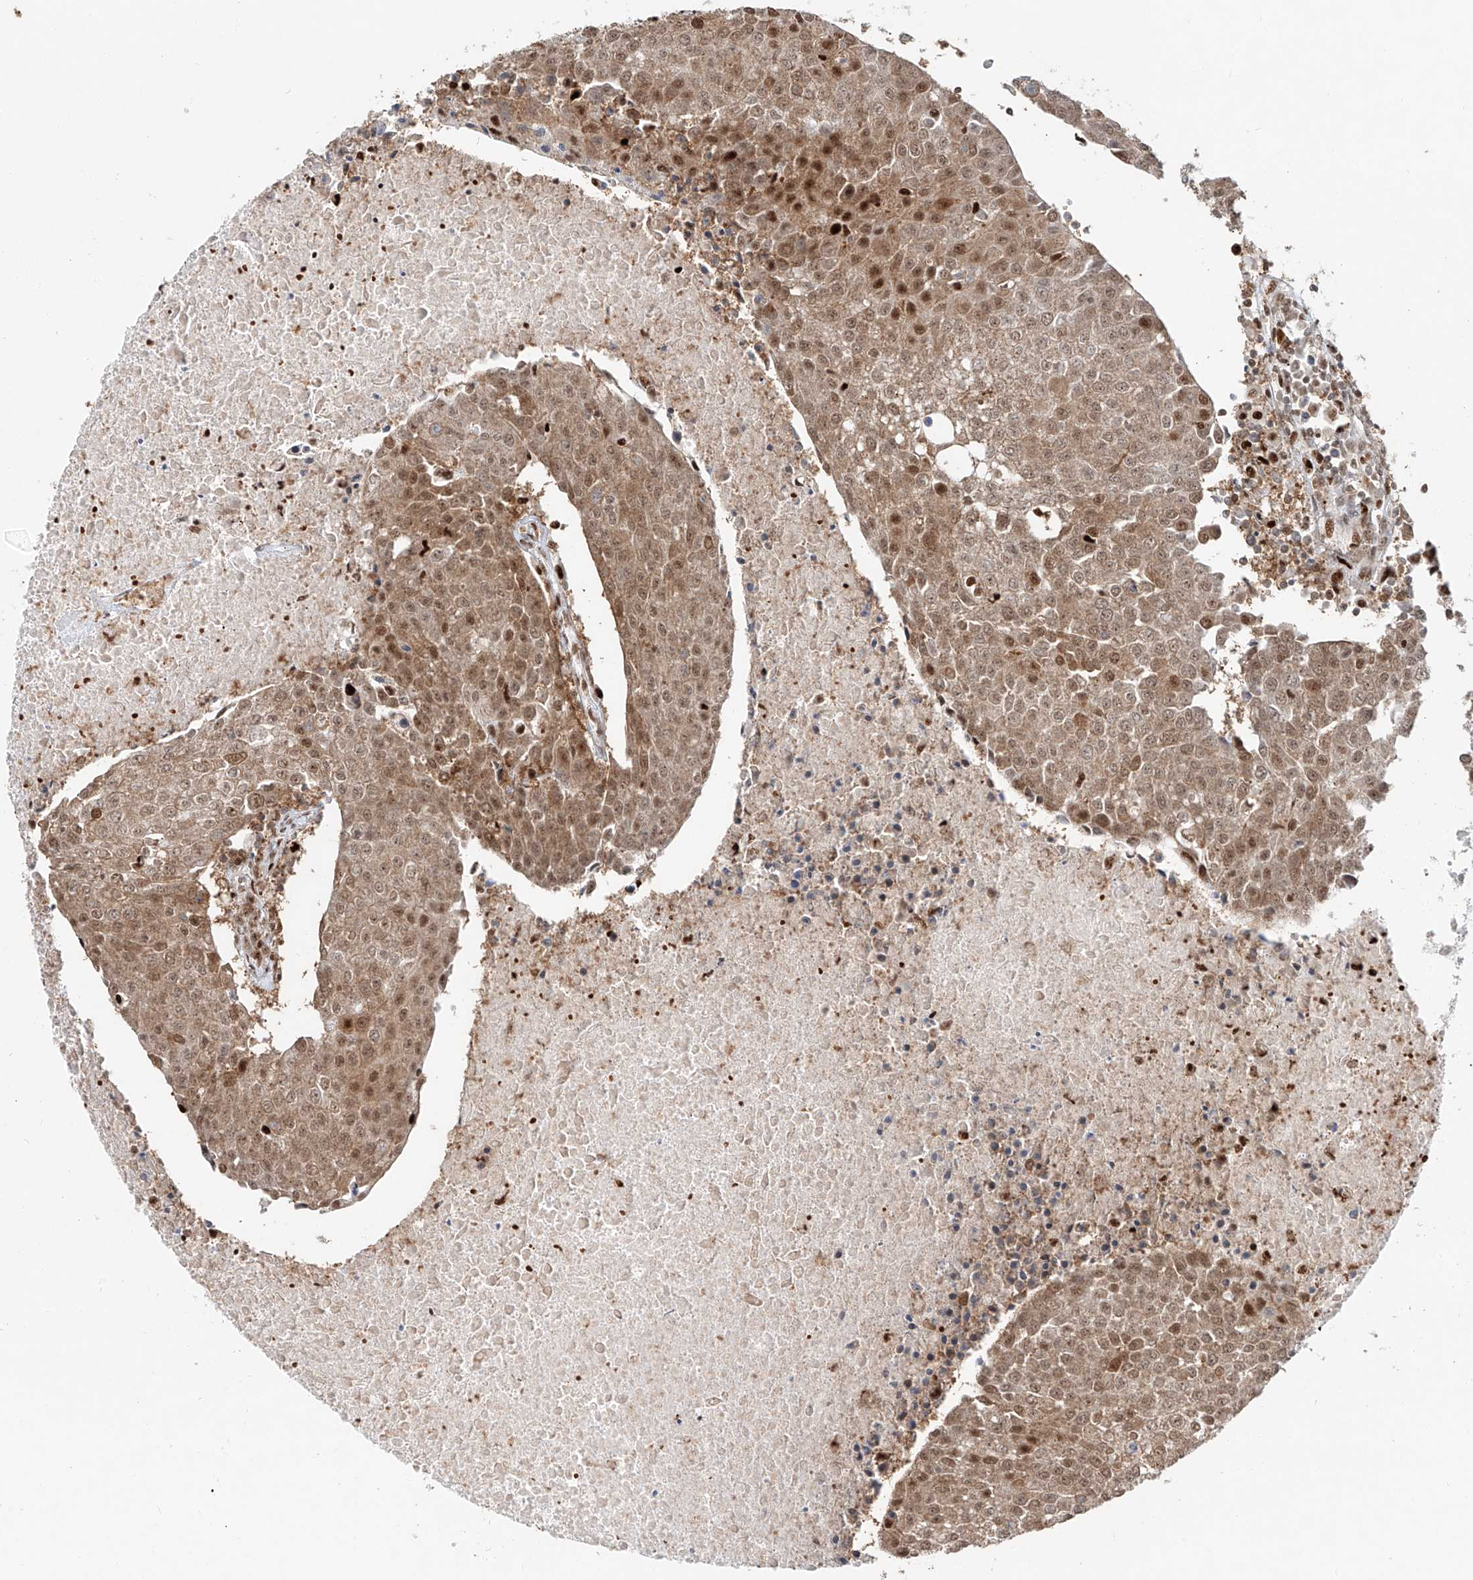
{"staining": {"intensity": "moderate", "quantity": ">75%", "location": "cytoplasmic/membranous,nuclear"}, "tissue": "urothelial cancer", "cell_type": "Tumor cells", "image_type": "cancer", "snomed": [{"axis": "morphology", "description": "Urothelial carcinoma, High grade"}, {"axis": "topography", "description": "Urinary bladder"}], "caption": "Immunohistochemical staining of urothelial carcinoma (high-grade) reveals medium levels of moderate cytoplasmic/membranous and nuclear protein positivity in about >75% of tumor cells. (Stains: DAB (3,3'-diaminobenzidine) in brown, nuclei in blue, Microscopy: brightfield microscopy at high magnification).", "gene": "DZIP1L", "patient": {"sex": "female", "age": 85}}